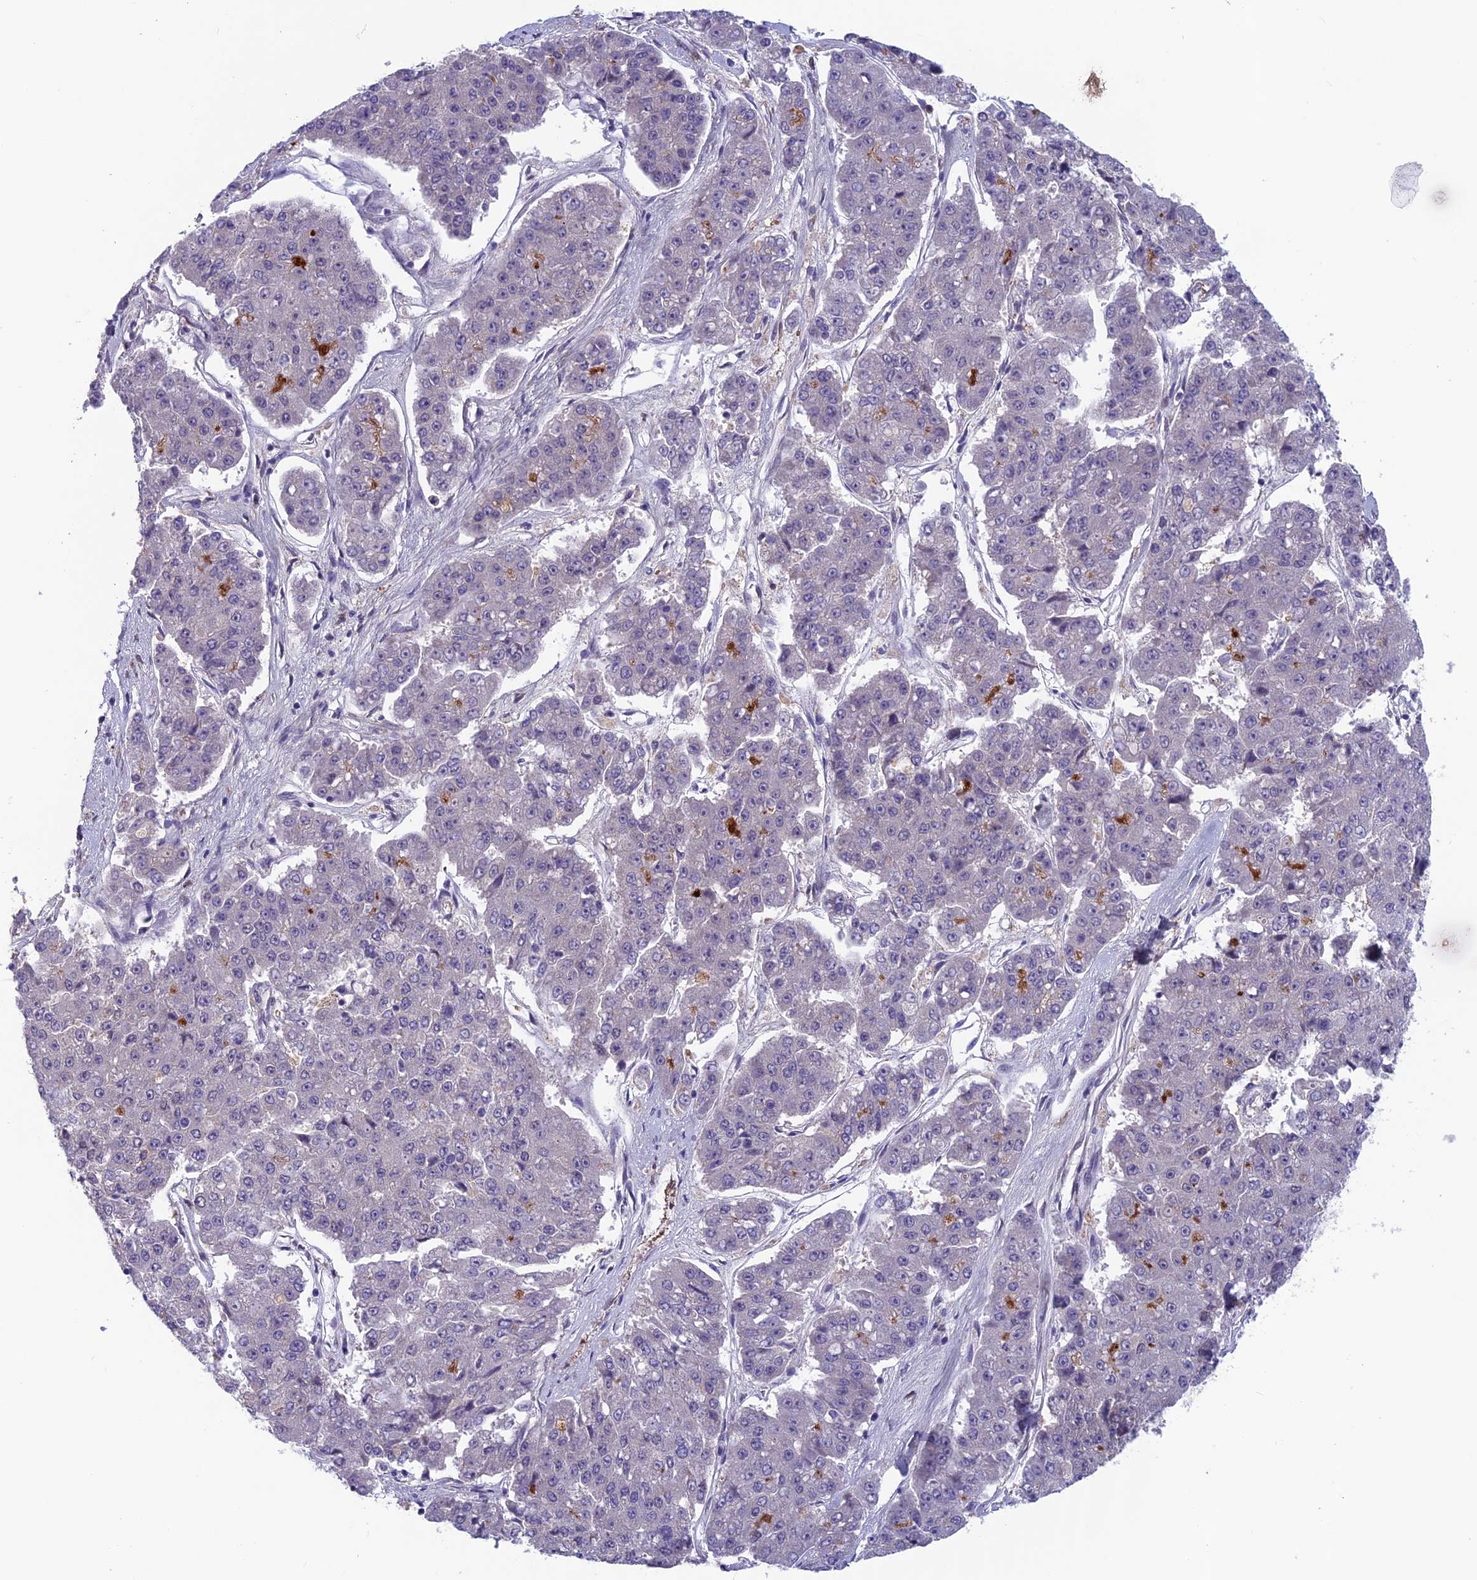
{"staining": {"intensity": "negative", "quantity": "none", "location": "none"}, "tissue": "pancreatic cancer", "cell_type": "Tumor cells", "image_type": "cancer", "snomed": [{"axis": "morphology", "description": "Adenocarcinoma, NOS"}, {"axis": "topography", "description": "Pancreas"}], "caption": "A histopathology image of pancreatic cancer (adenocarcinoma) stained for a protein reveals no brown staining in tumor cells.", "gene": "MAST2", "patient": {"sex": "male", "age": 50}}